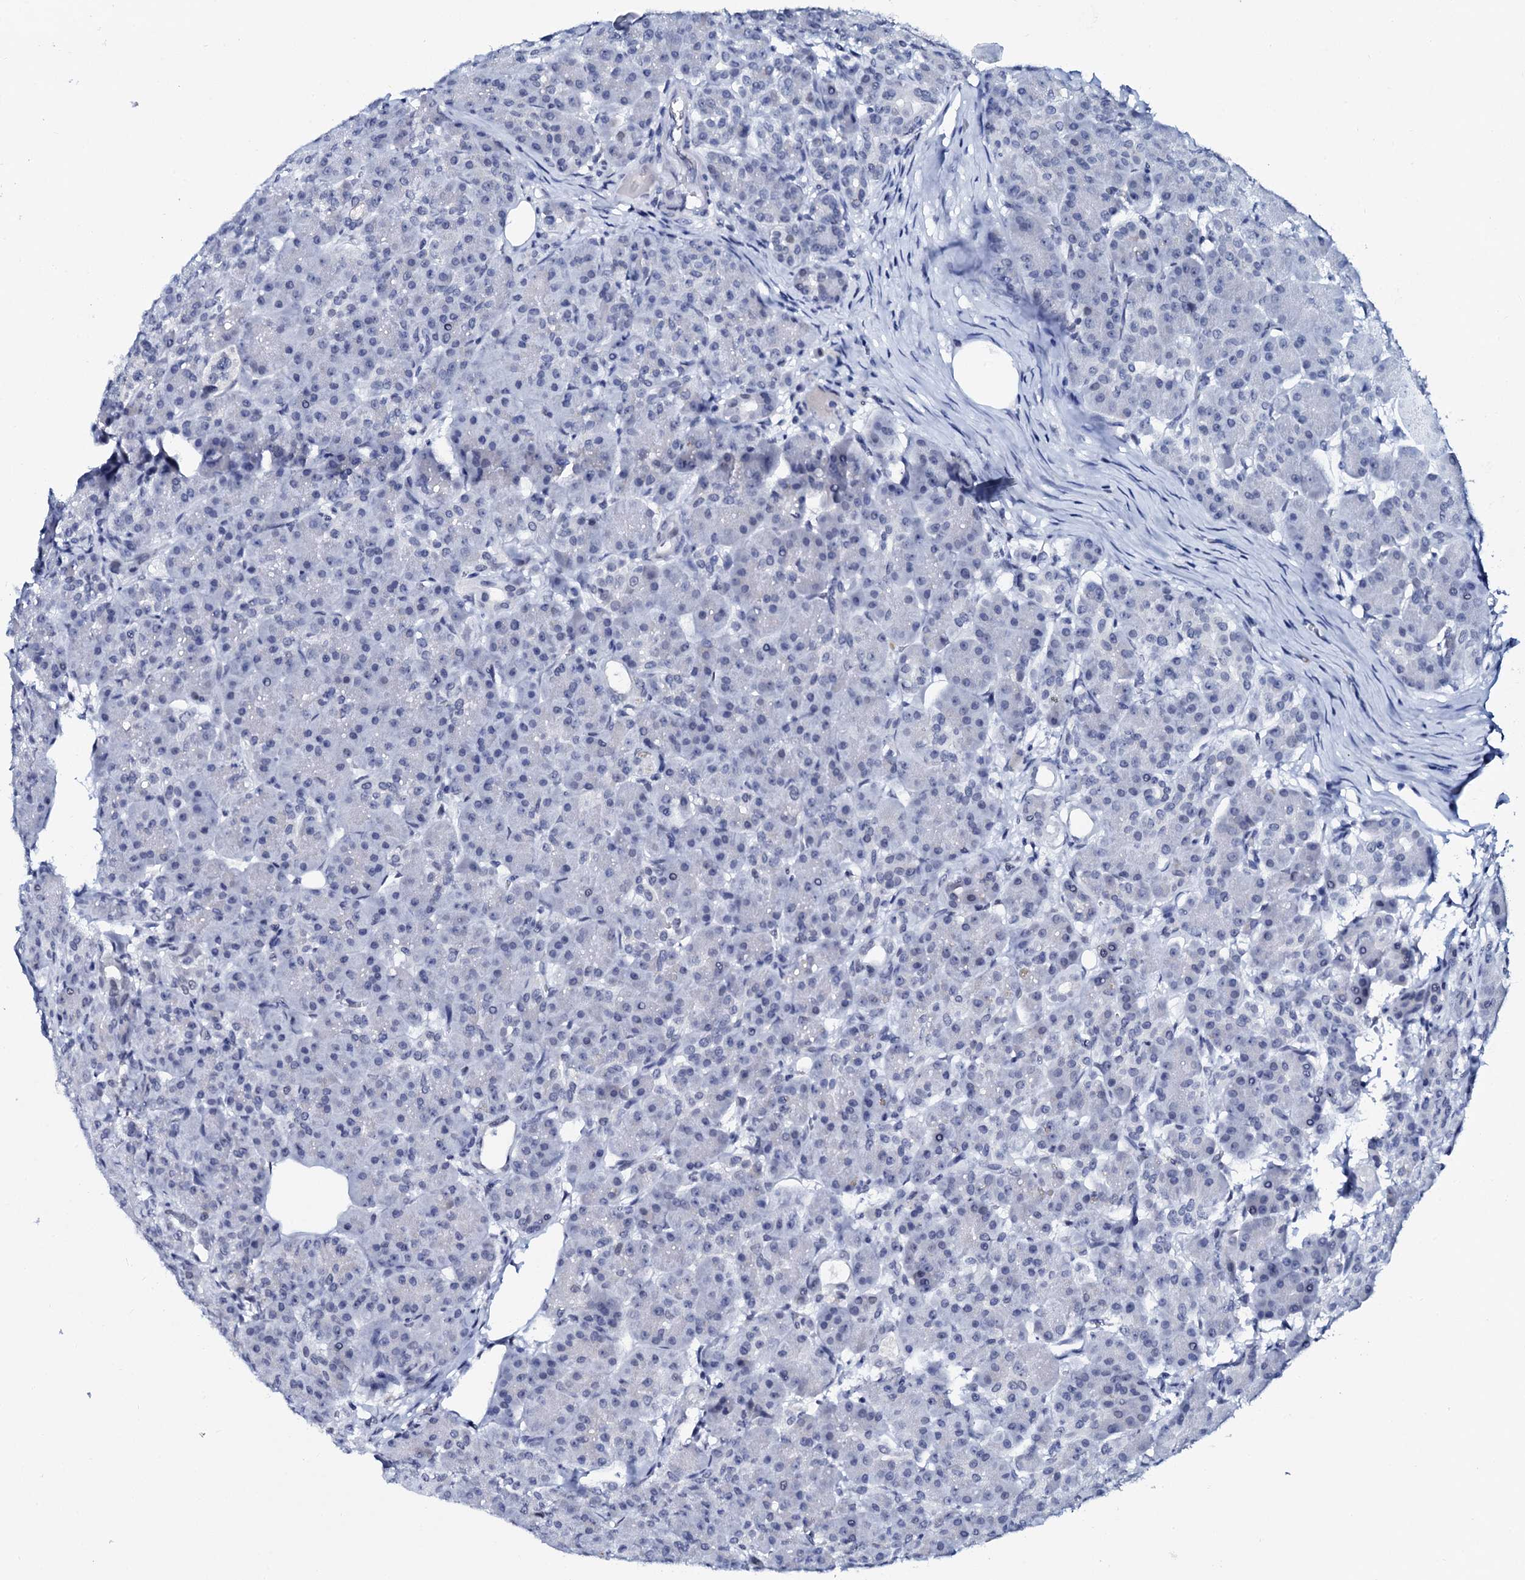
{"staining": {"intensity": "negative", "quantity": "none", "location": "none"}, "tissue": "pancreas", "cell_type": "Exocrine glandular cells", "image_type": "normal", "snomed": [{"axis": "morphology", "description": "Normal tissue, NOS"}, {"axis": "topography", "description": "Pancreas"}], "caption": "Protein analysis of benign pancreas reveals no significant expression in exocrine glandular cells. (Immunohistochemistry, brightfield microscopy, high magnification).", "gene": "SPATA19", "patient": {"sex": "male", "age": 63}}